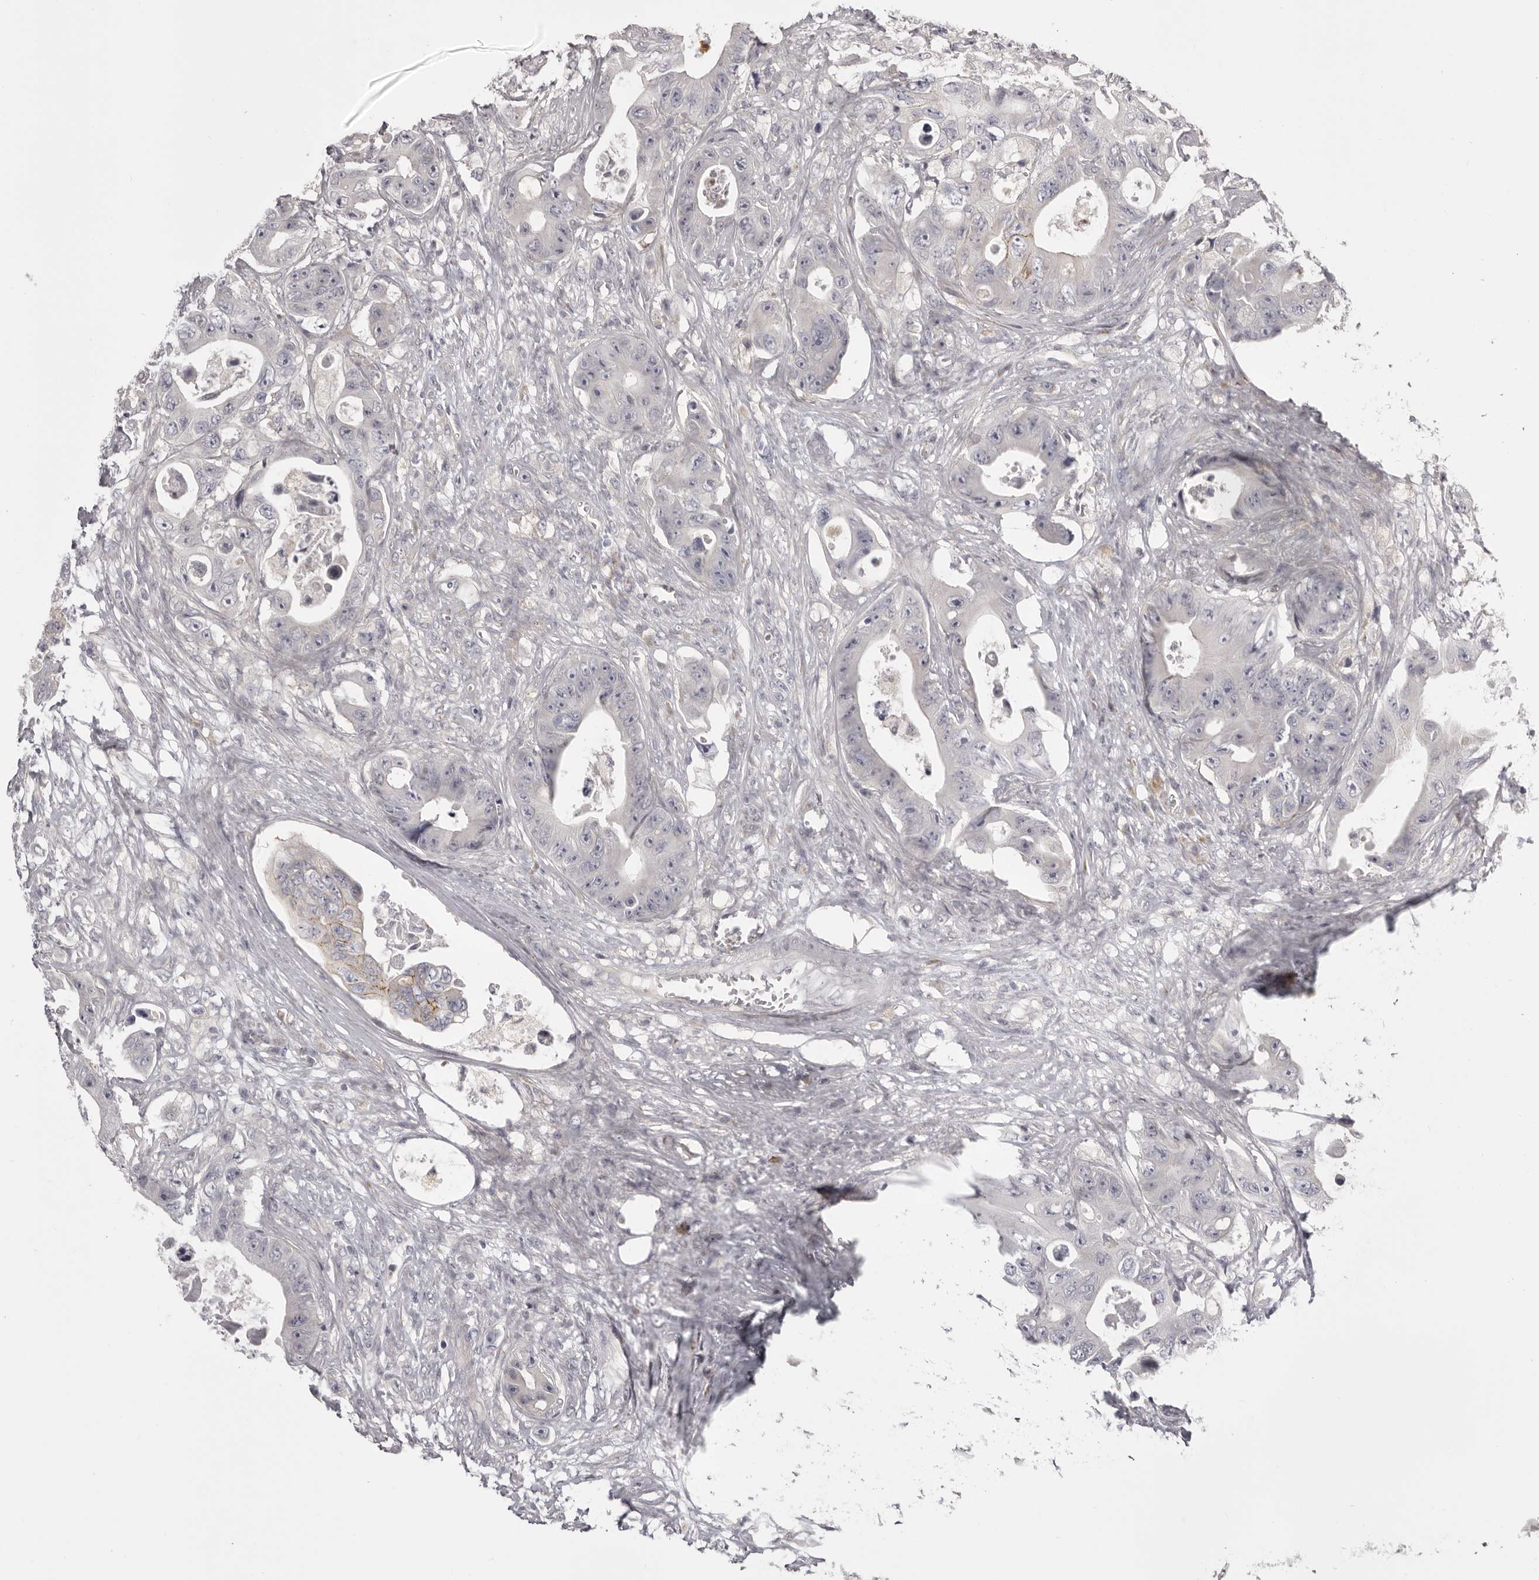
{"staining": {"intensity": "negative", "quantity": "none", "location": "none"}, "tissue": "colorectal cancer", "cell_type": "Tumor cells", "image_type": "cancer", "snomed": [{"axis": "morphology", "description": "Adenocarcinoma, NOS"}, {"axis": "topography", "description": "Colon"}], "caption": "Micrograph shows no significant protein expression in tumor cells of adenocarcinoma (colorectal). (DAB (3,3'-diaminobenzidine) immunohistochemistry, high magnification).", "gene": "OTUD3", "patient": {"sex": "female", "age": 46}}